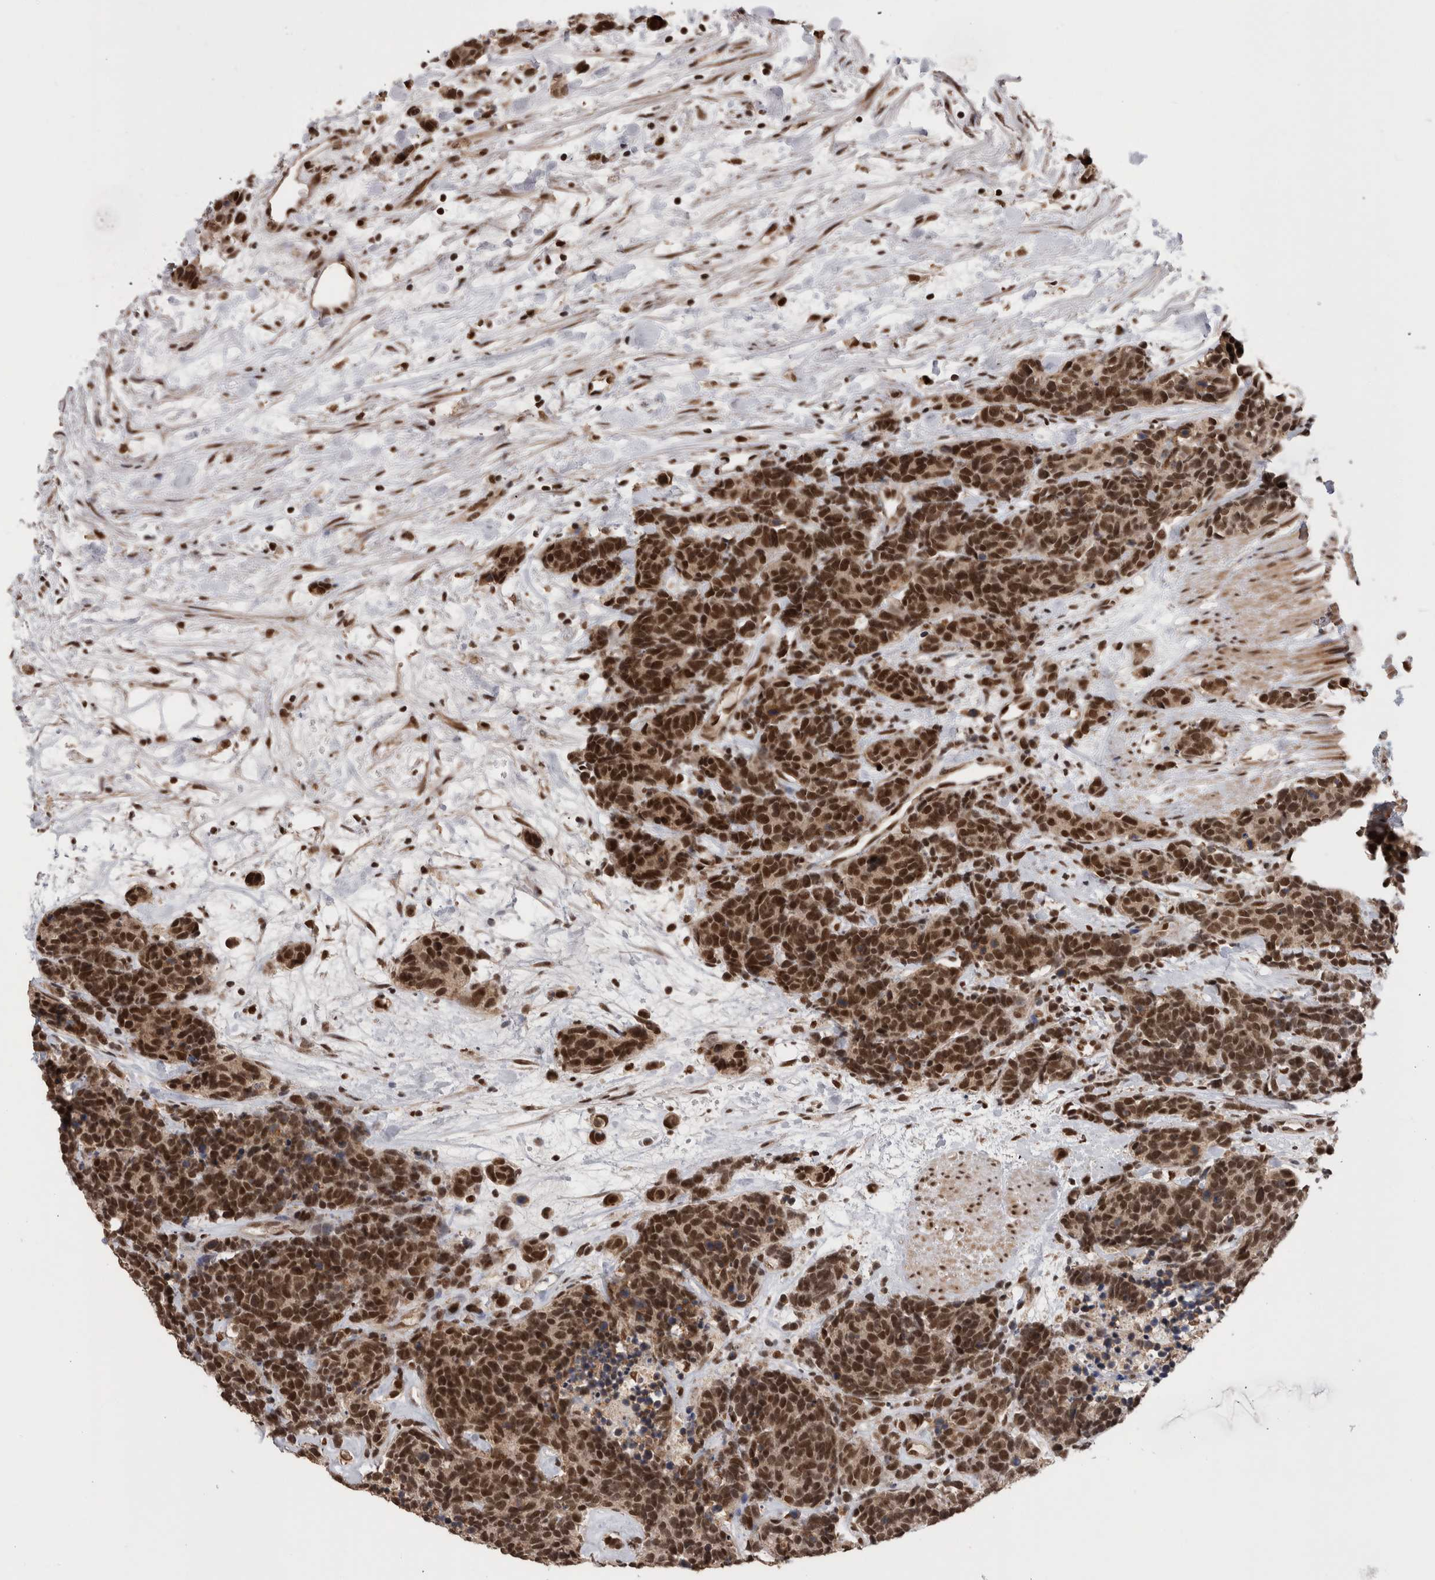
{"staining": {"intensity": "strong", "quantity": ">75%", "location": "nuclear"}, "tissue": "carcinoid", "cell_type": "Tumor cells", "image_type": "cancer", "snomed": [{"axis": "morphology", "description": "Carcinoma, NOS"}, {"axis": "morphology", "description": "Carcinoid, malignant, NOS"}, {"axis": "topography", "description": "Urinary bladder"}], "caption": "An image showing strong nuclear positivity in about >75% of tumor cells in carcinoid, as visualized by brown immunohistochemical staining.", "gene": "CPSF2", "patient": {"sex": "male", "age": 57}}